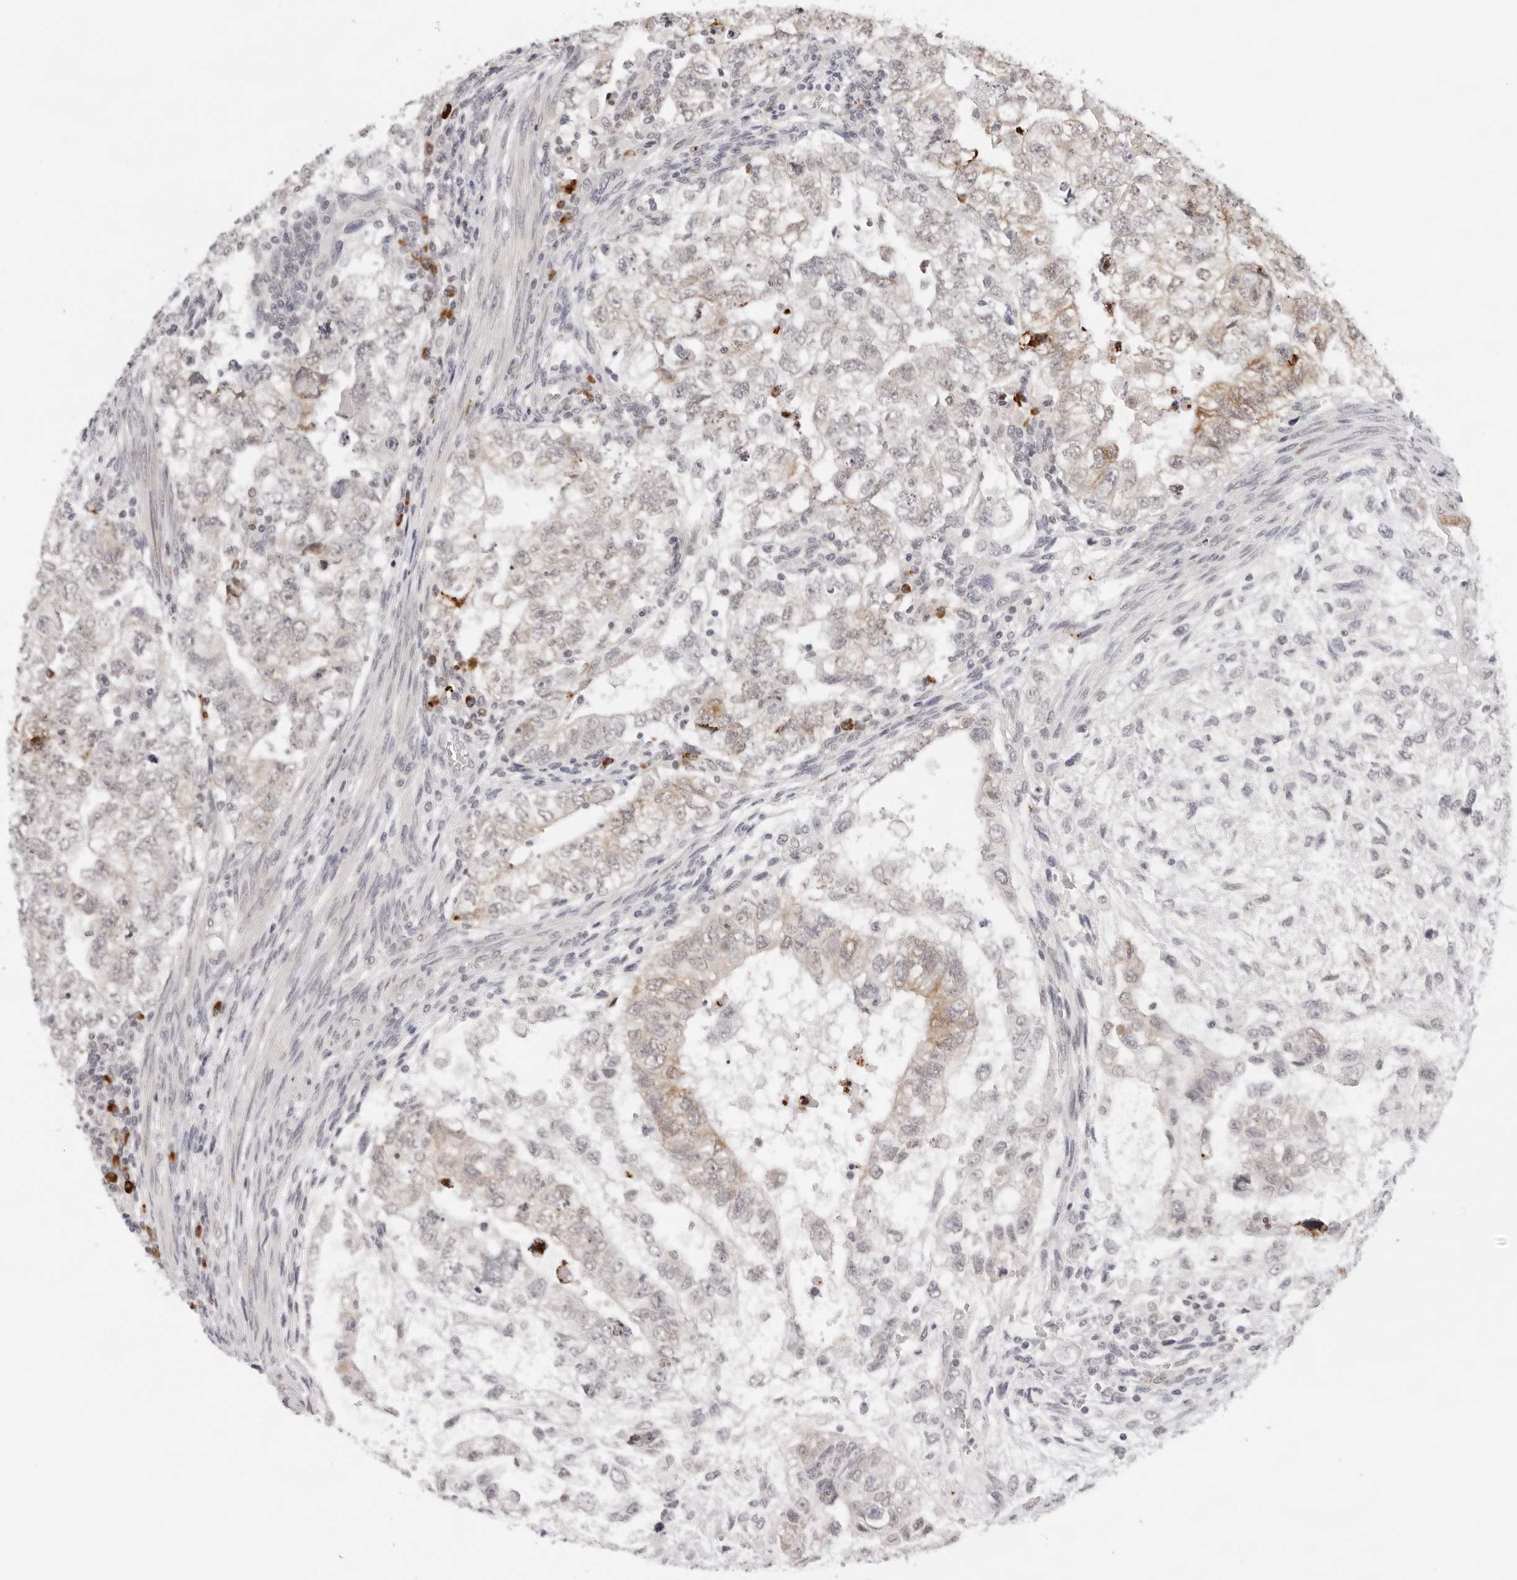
{"staining": {"intensity": "moderate", "quantity": "<25%", "location": "cytoplasmic/membranous"}, "tissue": "testis cancer", "cell_type": "Tumor cells", "image_type": "cancer", "snomed": [{"axis": "morphology", "description": "Carcinoma, Embryonal, NOS"}, {"axis": "topography", "description": "Testis"}], "caption": "This micrograph exhibits testis embryonal carcinoma stained with immunohistochemistry (IHC) to label a protein in brown. The cytoplasmic/membranous of tumor cells show moderate positivity for the protein. Nuclei are counter-stained blue.", "gene": "IL17RA", "patient": {"sex": "male", "age": 37}}